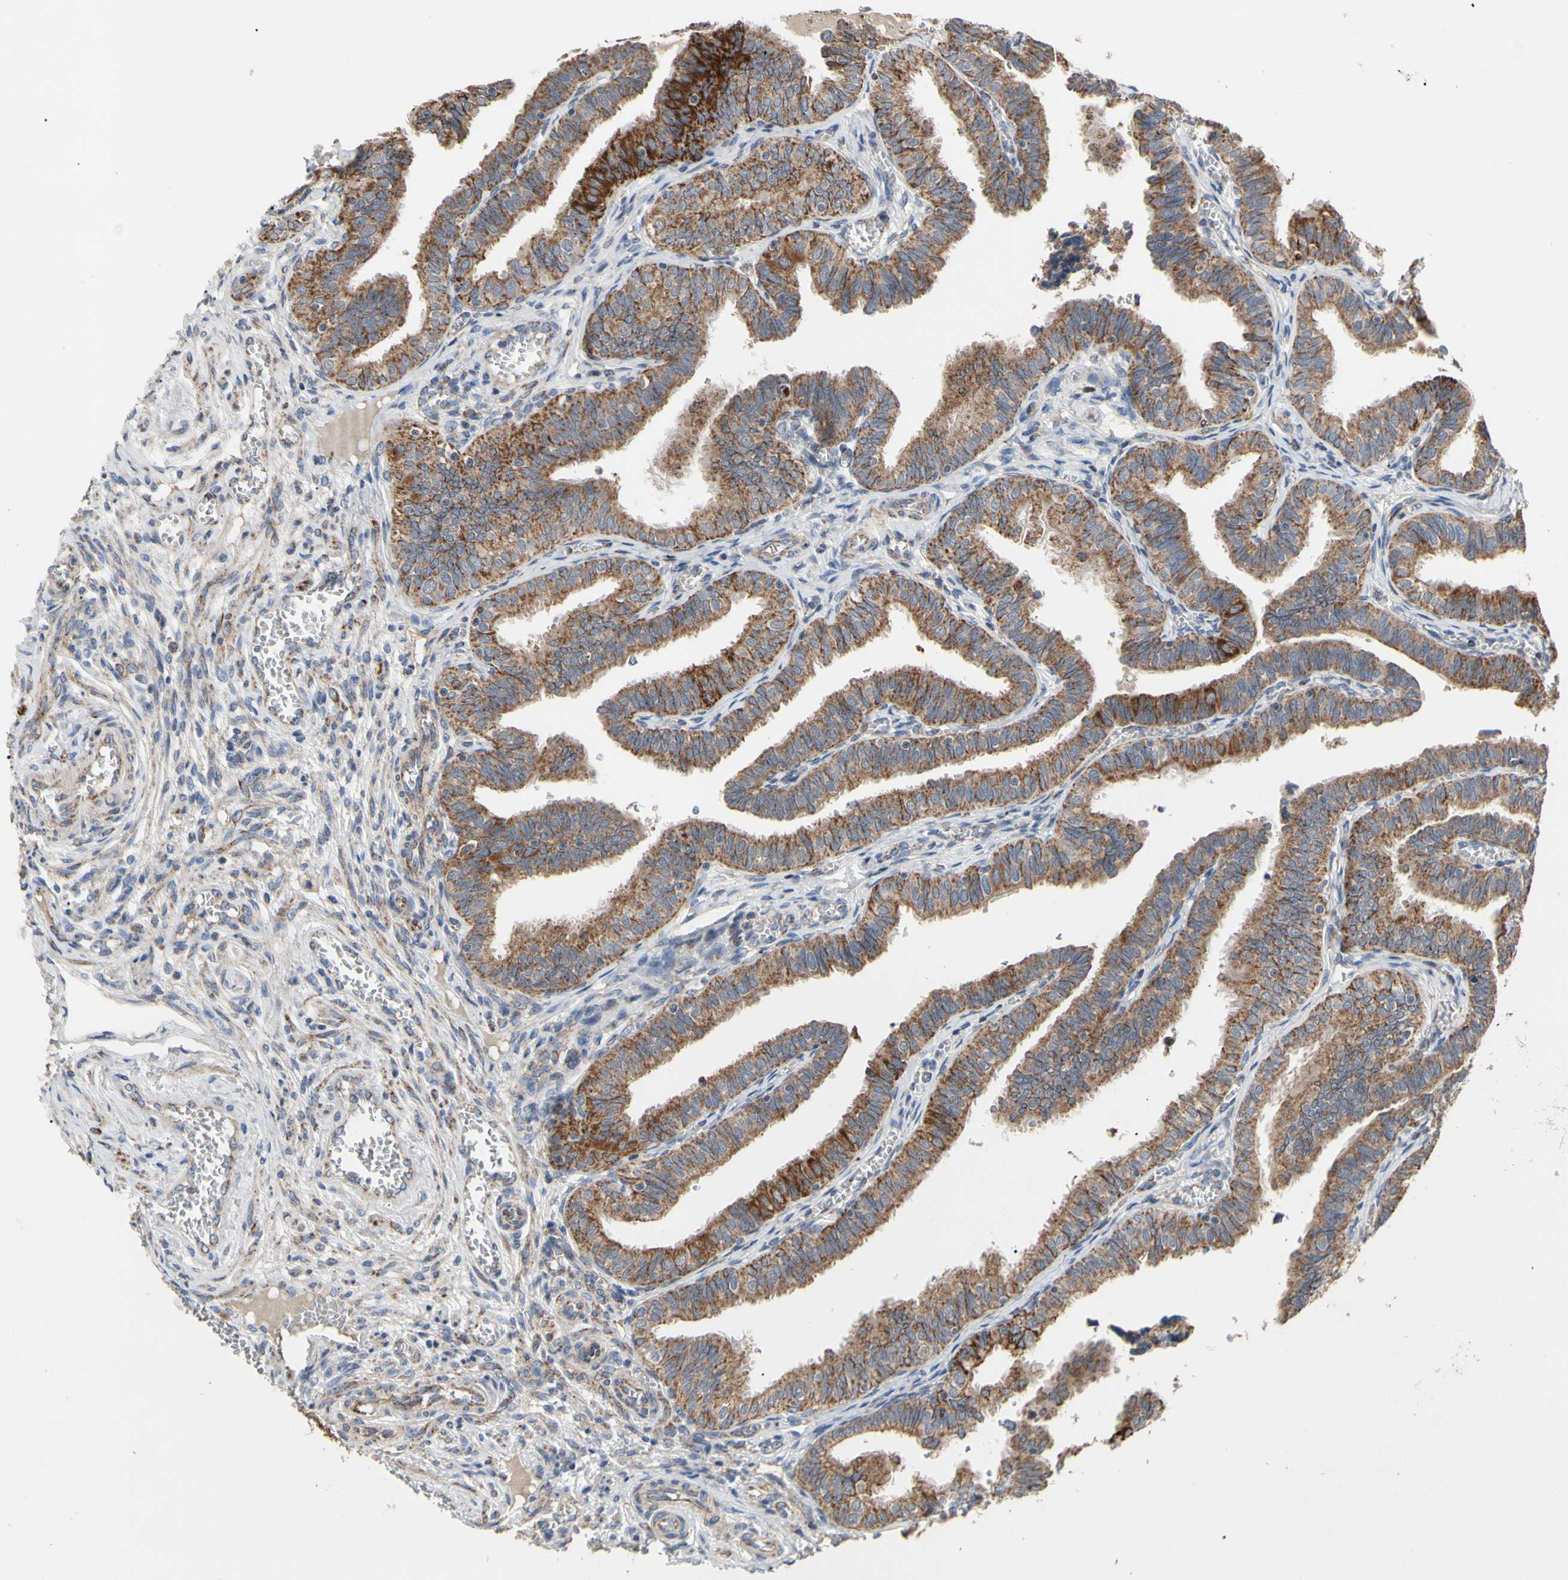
{"staining": {"intensity": "strong", "quantity": ">75%", "location": "cytoplasmic/membranous"}, "tissue": "fallopian tube", "cell_type": "Glandular cells", "image_type": "normal", "snomed": [{"axis": "morphology", "description": "Normal tissue, NOS"}, {"axis": "topography", "description": "Fallopian tube"}], "caption": "An IHC histopathology image of benign tissue is shown. Protein staining in brown labels strong cytoplasmic/membranous positivity in fallopian tube within glandular cells. (Brightfield microscopy of DAB IHC at high magnification).", "gene": "GPD2", "patient": {"sex": "female", "age": 46}}